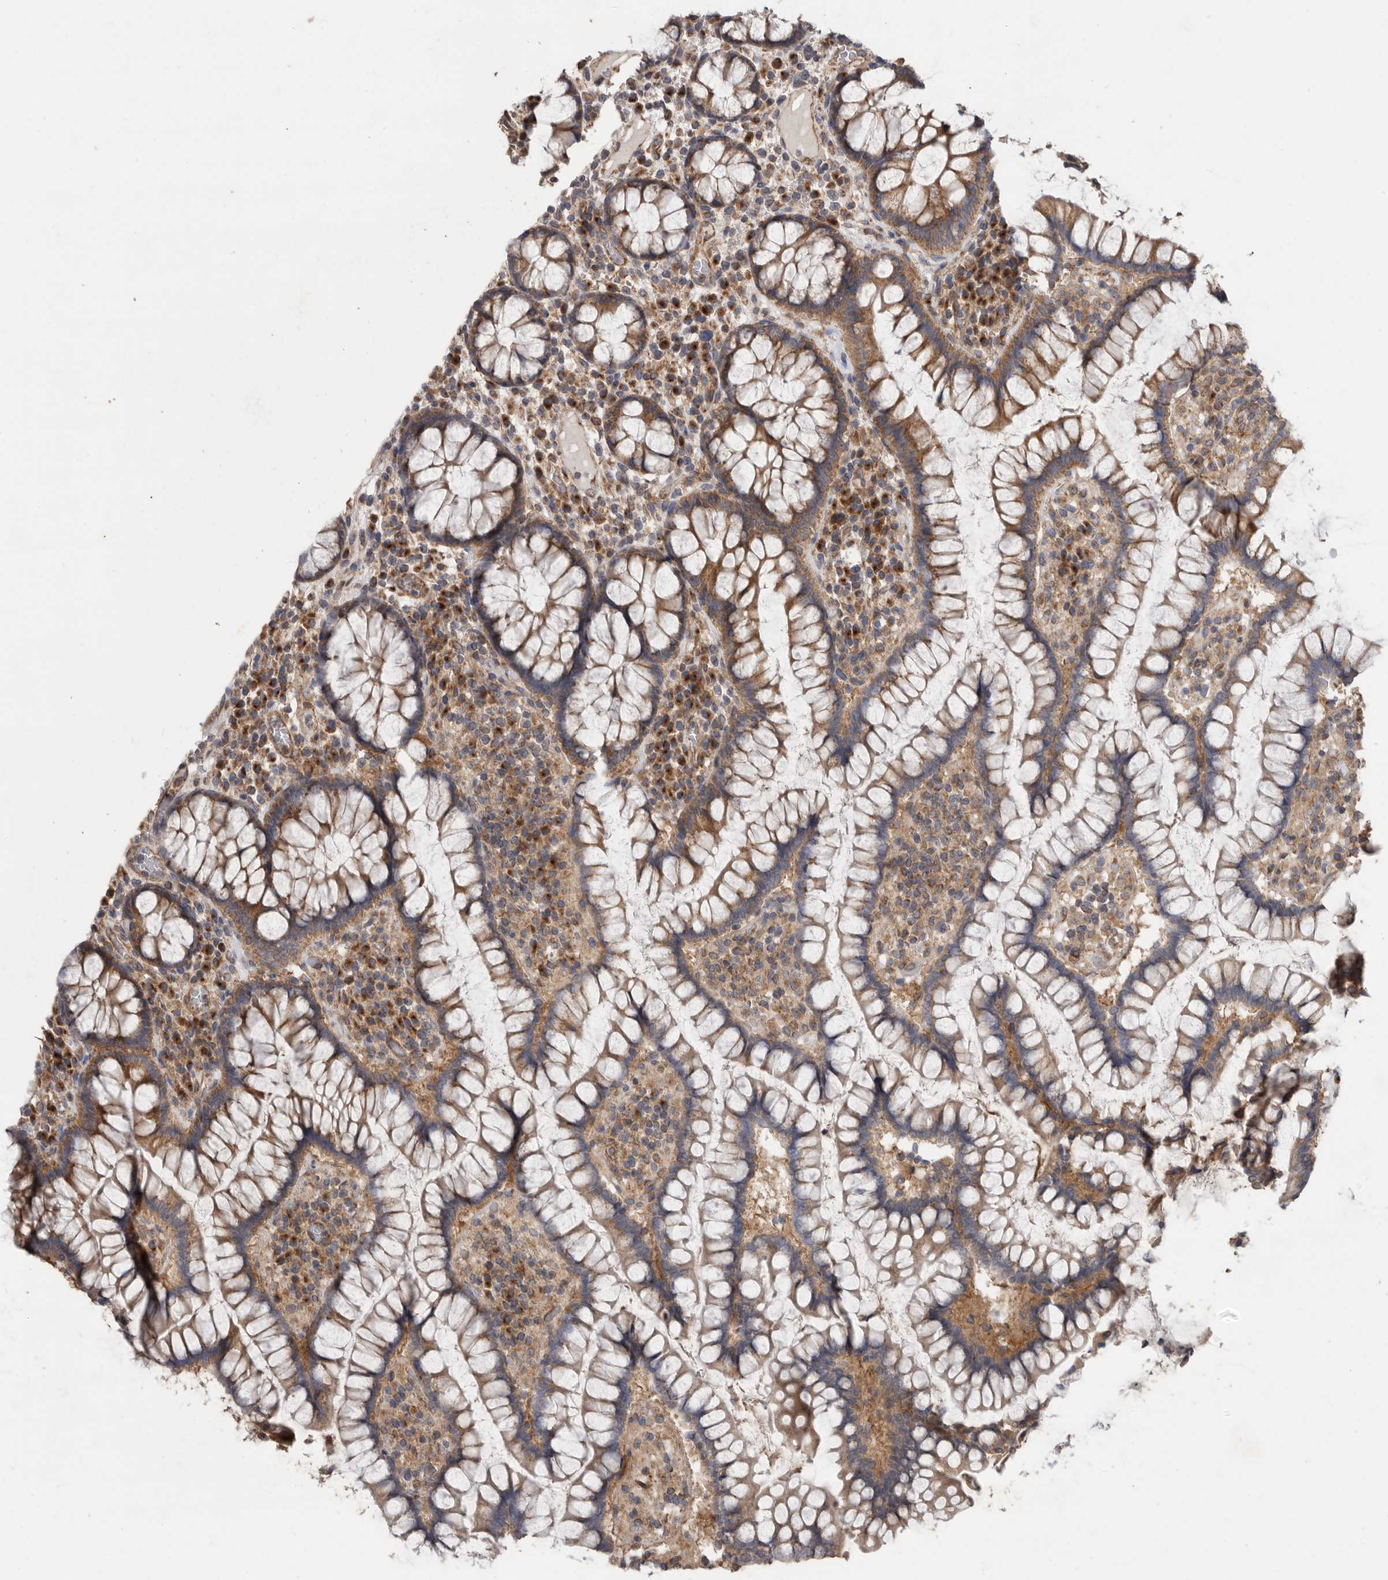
{"staining": {"intensity": "strong", "quantity": ">75%", "location": "cytoplasmic/membranous"}, "tissue": "colon", "cell_type": "Endothelial cells", "image_type": "normal", "snomed": [{"axis": "morphology", "description": "Normal tissue, NOS"}, {"axis": "topography", "description": "Colon"}], "caption": "About >75% of endothelial cells in benign colon display strong cytoplasmic/membranous protein expression as visualized by brown immunohistochemical staining.", "gene": "PODXL2", "patient": {"sex": "female", "age": 79}}